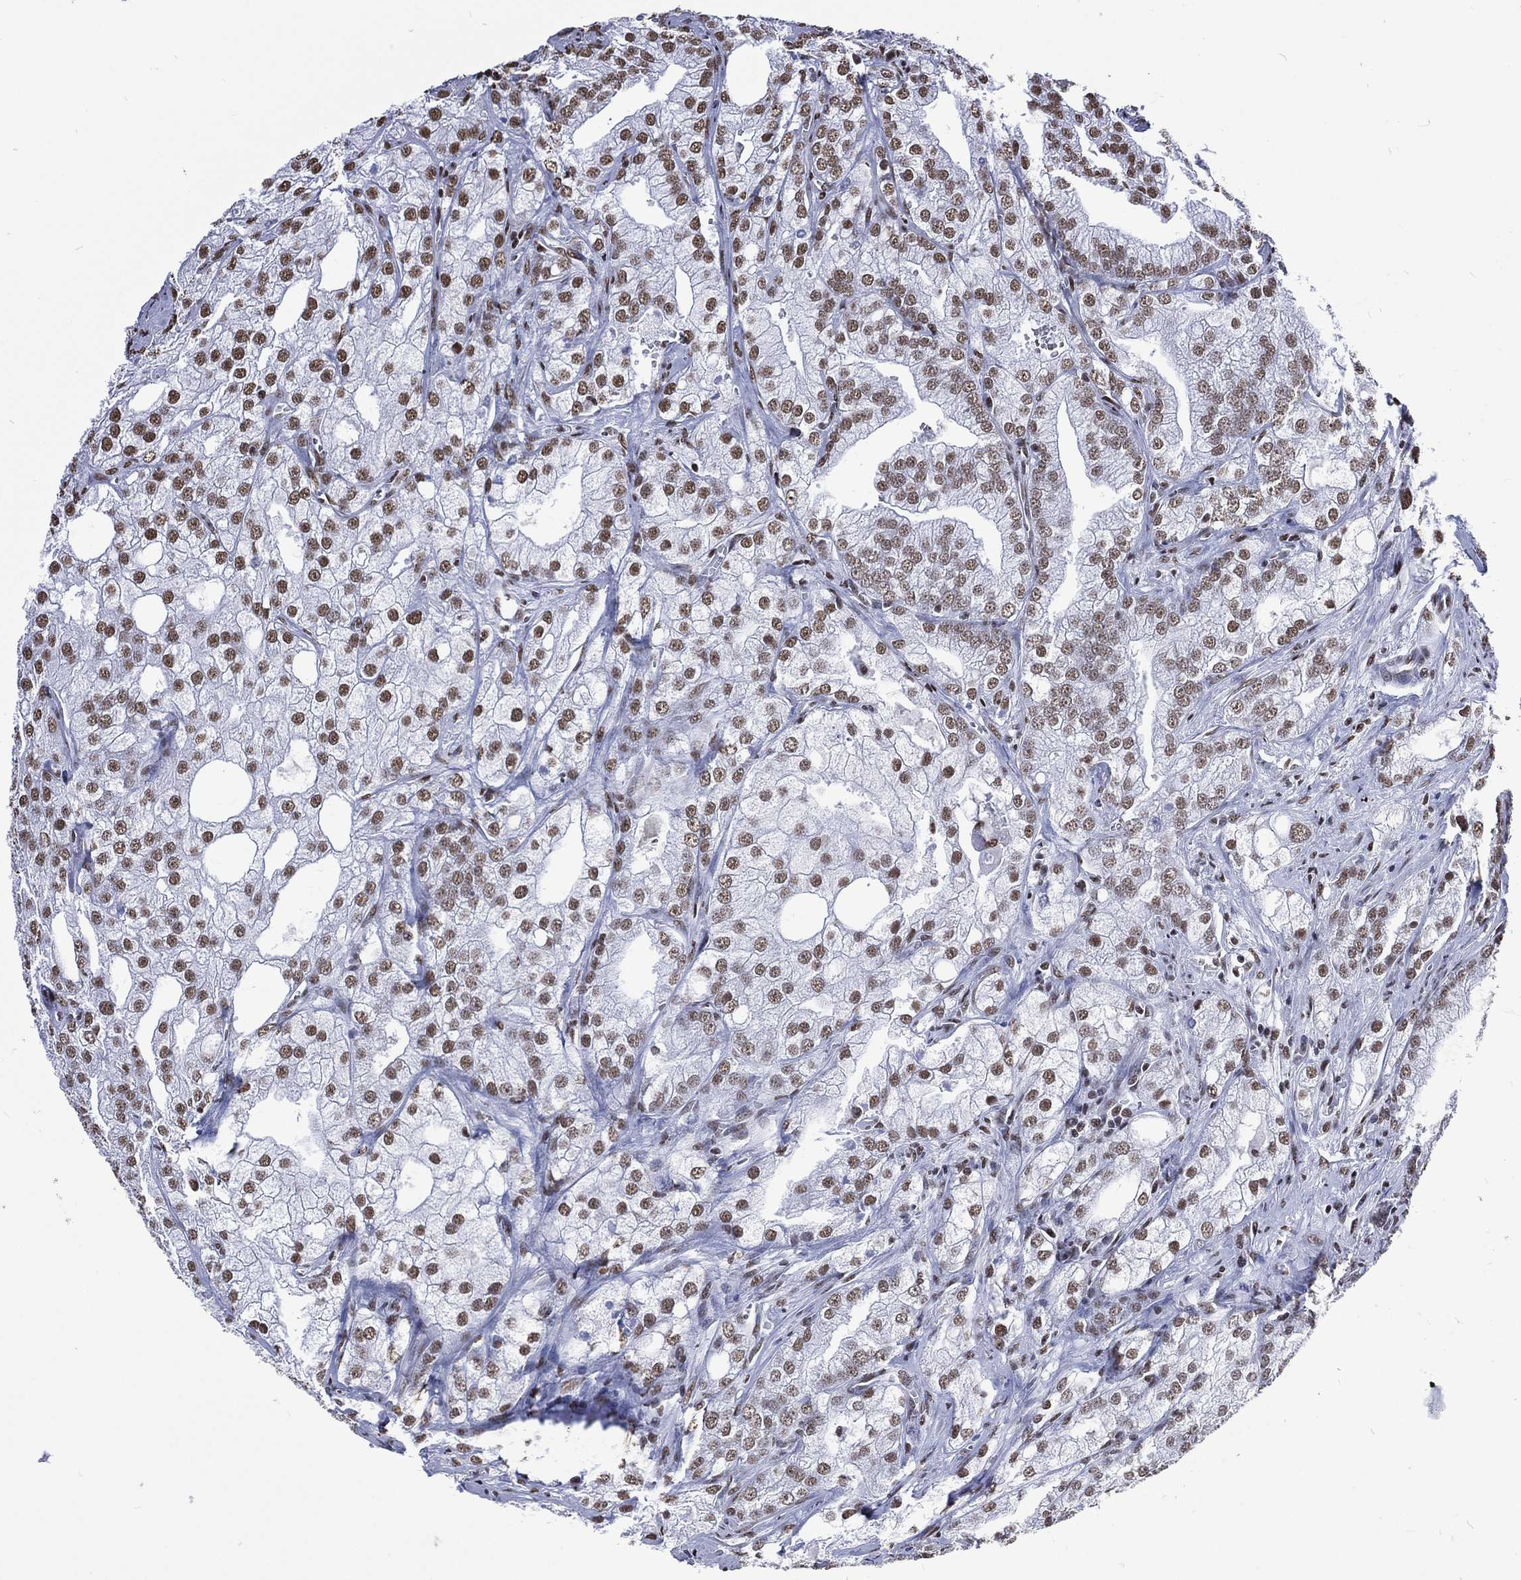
{"staining": {"intensity": "moderate", "quantity": ">75%", "location": "nuclear"}, "tissue": "prostate cancer", "cell_type": "Tumor cells", "image_type": "cancer", "snomed": [{"axis": "morphology", "description": "Adenocarcinoma, NOS"}, {"axis": "topography", "description": "Prostate"}], "caption": "This image exhibits immunohistochemistry staining of prostate cancer (adenocarcinoma), with medium moderate nuclear positivity in about >75% of tumor cells.", "gene": "RETREG2", "patient": {"sex": "male", "age": 70}}